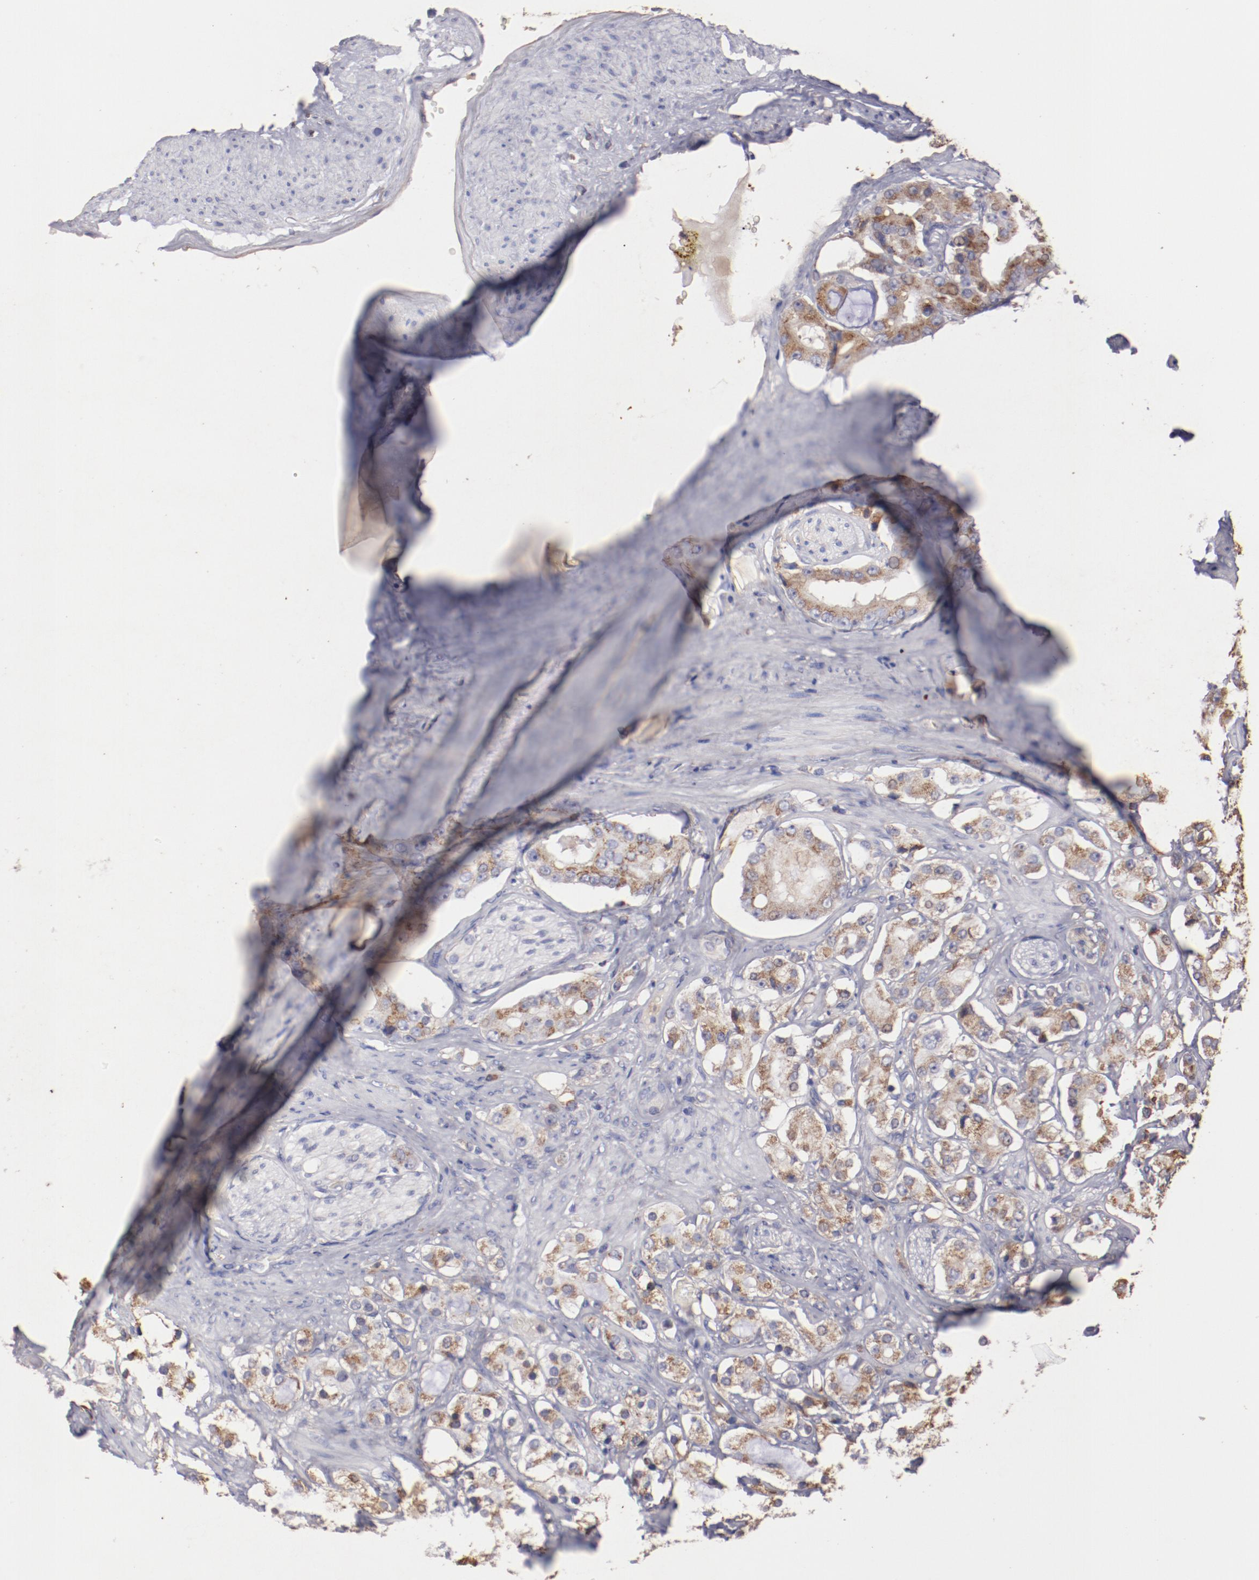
{"staining": {"intensity": "moderate", "quantity": "25%-75%", "location": "cytoplasmic/membranous"}, "tissue": "prostate cancer", "cell_type": "Tumor cells", "image_type": "cancer", "snomed": [{"axis": "morphology", "description": "Adenocarcinoma, High grade"}, {"axis": "topography", "description": "Prostate"}], "caption": "Protein expression by immunohistochemistry (IHC) shows moderate cytoplasmic/membranous expression in approximately 25%-75% of tumor cells in prostate cancer. (DAB IHC, brown staining for protein, blue staining for nuclei).", "gene": "NFKBIE", "patient": {"sex": "male", "age": 68}}